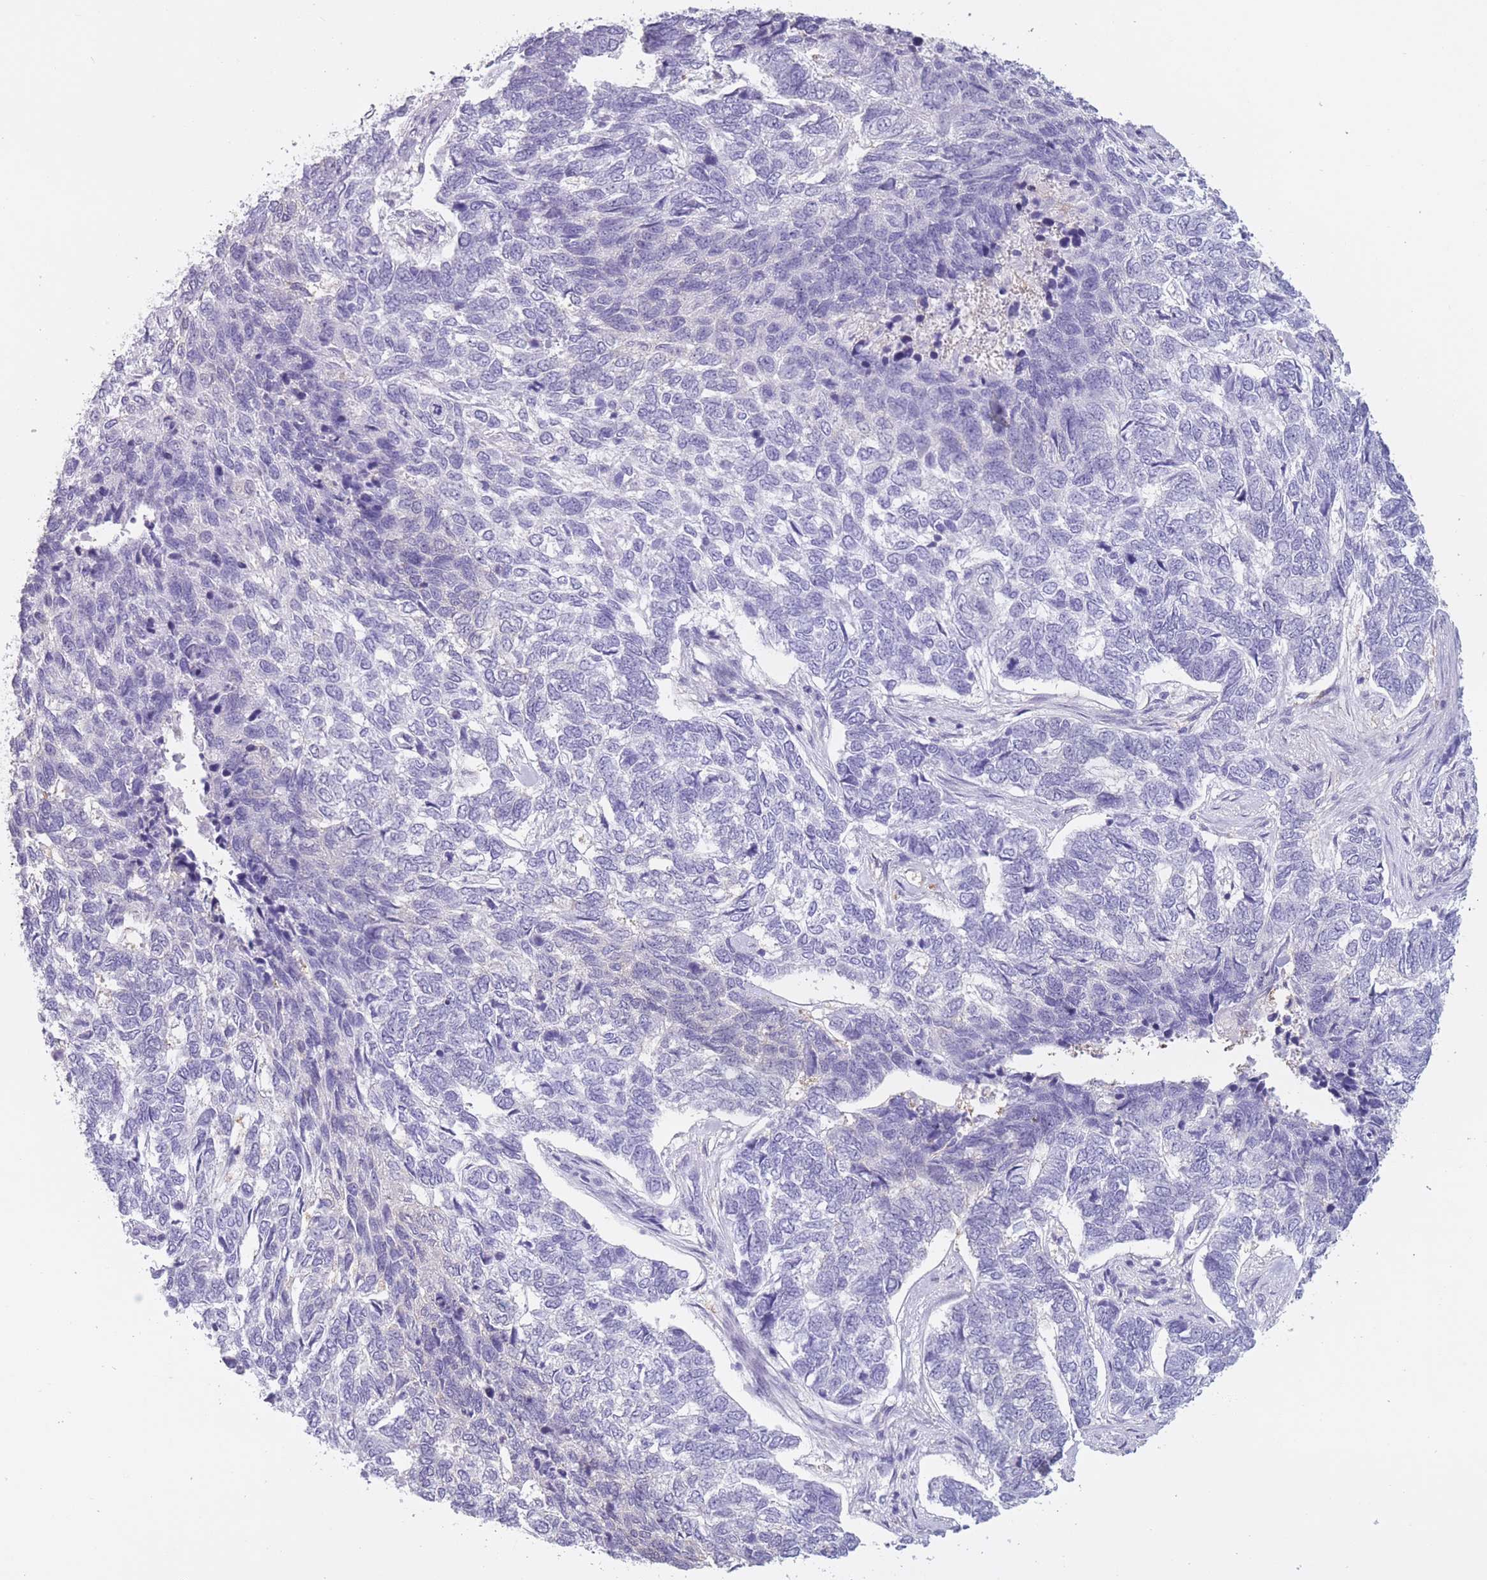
{"staining": {"intensity": "negative", "quantity": "none", "location": "none"}, "tissue": "skin cancer", "cell_type": "Tumor cells", "image_type": "cancer", "snomed": [{"axis": "morphology", "description": "Basal cell carcinoma"}, {"axis": "topography", "description": "Skin"}], "caption": "Human skin cancer (basal cell carcinoma) stained for a protein using IHC displays no positivity in tumor cells.", "gene": "OR7C1", "patient": {"sex": "female", "age": 65}}